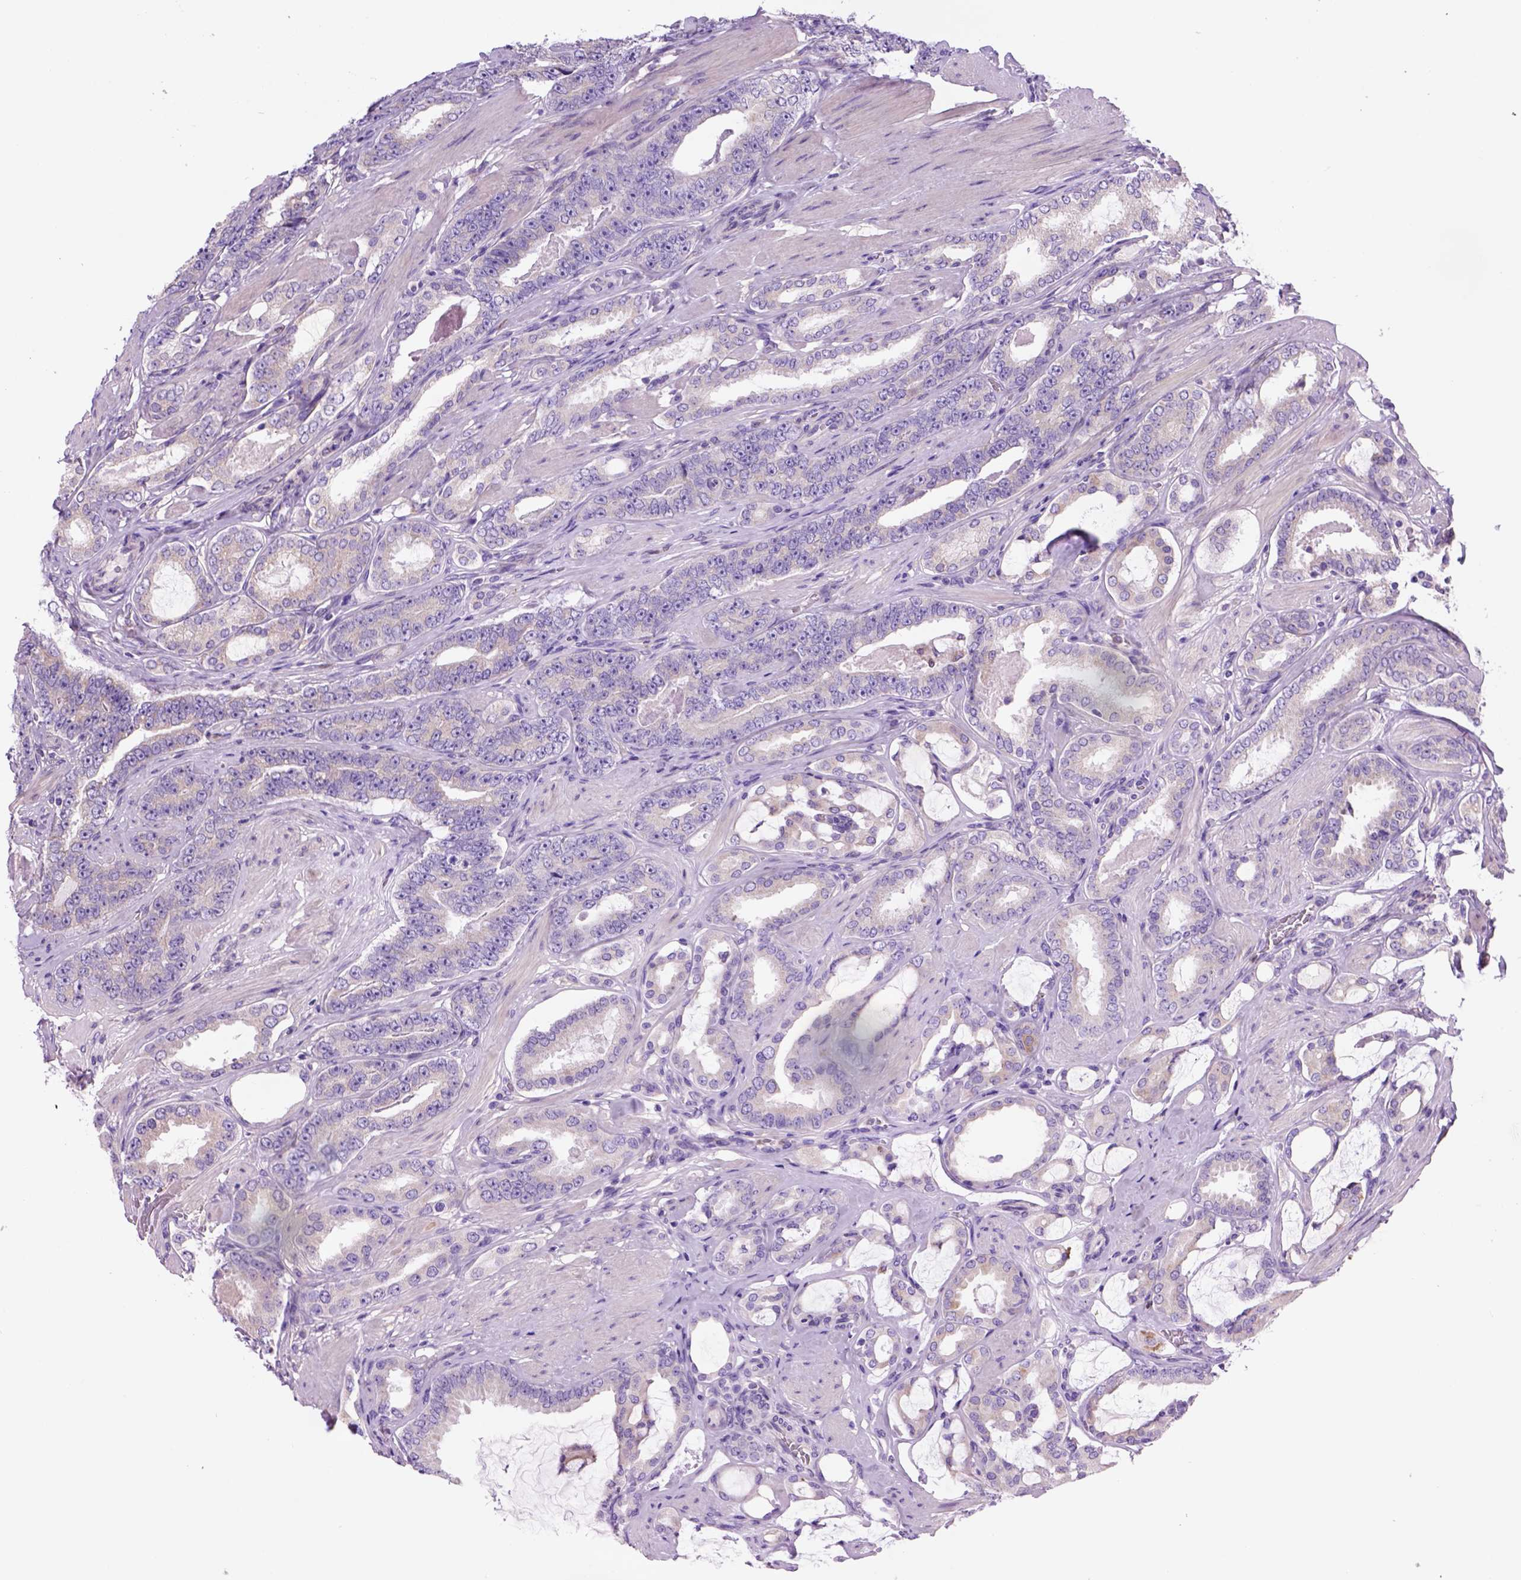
{"staining": {"intensity": "negative", "quantity": "none", "location": "none"}, "tissue": "prostate cancer", "cell_type": "Tumor cells", "image_type": "cancer", "snomed": [{"axis": "morphology", "description": "Adenocarcinoma, High grade"}, {"axis": "topography", "description": "Prostate"}], "caption": "Human high-grade adenocarcinoma (prostate) stained for a protein using immunohistochemistry (IHC) demonstrates no positivity in tumor cells.", "gene": "PIAS3", "patient": {"sex": "male", "age": 63}}